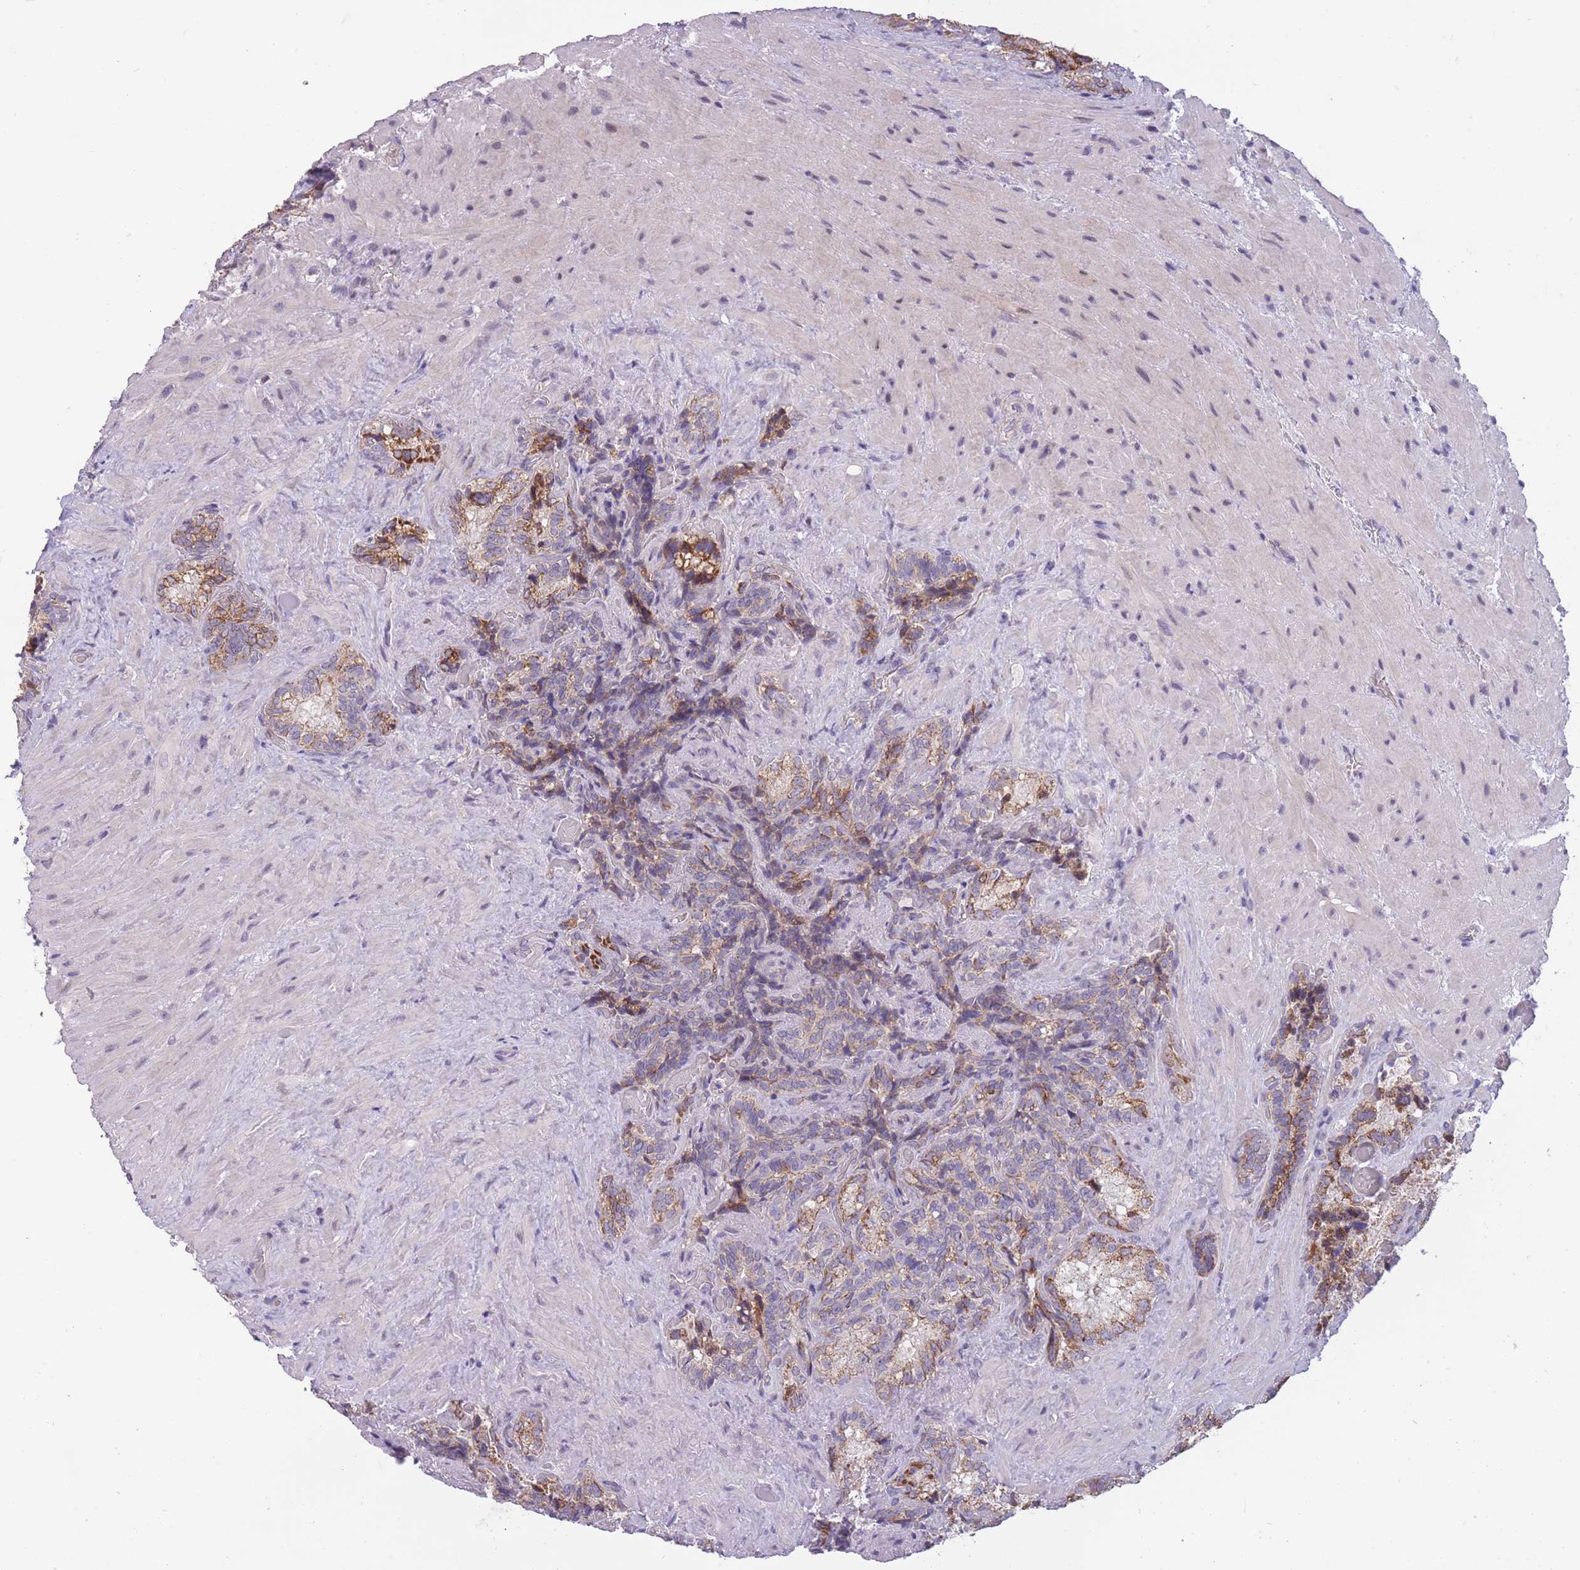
{"staining": {"intensity": "moderate", "quantity": "25%-75%", "location": "cytoplasmic/membranous"}, "tissue": "seminal vesicle", "cell_type": "Glandular cells", "image_type": "normal", "snomed": [{"axis": "morphology", "description": "Normal tissue, NOS"}, {"axis": "topography", "description": "Seminal veicle"}], "caption": "Protein staining reveals moderate cytoplasmic/membranous expression in approximately 25%-75% of glandular cells in unremarkable seminal vesicle. (Brightfield microscopy of DAB IHC at high magnification).", "gene": "MRPS18C", "patient": {"sex": "male", "age": 62}}